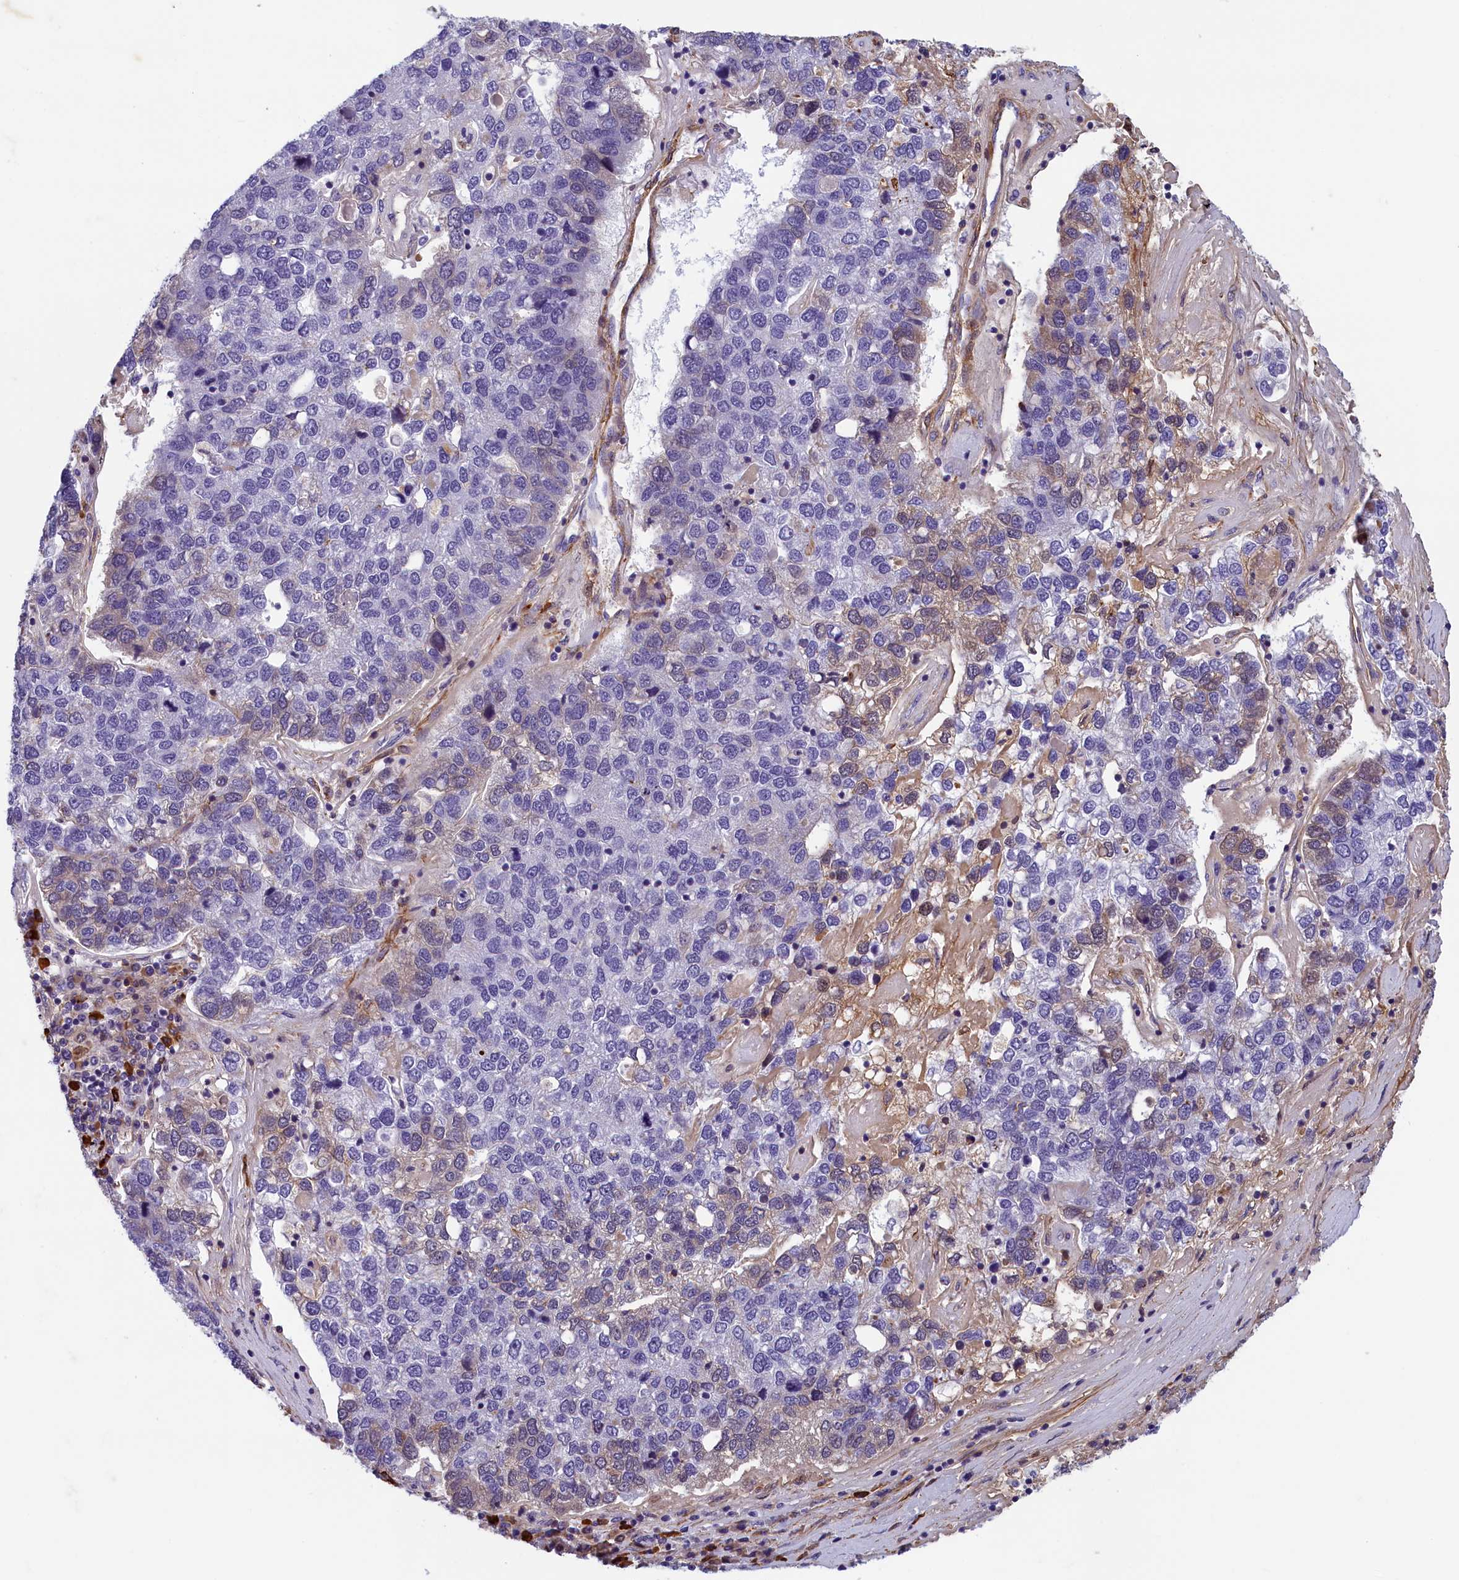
{"staining": {"intensity": "weak", "quantity": "<25%", "location": "cytoplasmic/membranous"}, "tissue": "pancreatic cancer", "cell_type": "Tumor cells", "image_type": "cancer", "snomed": [{"axis": "morphology", "description": "Adenocarcinoma, NOS"}, {"axis": "topography", "description": "Pancreas"}], "caption": "This is a image of IHC staining of pancreatic adenocarcinoma, which shows no staining in tumor cells.", "gene": "BCL2L13", "patient": {"sex": "female", "age": 61}}